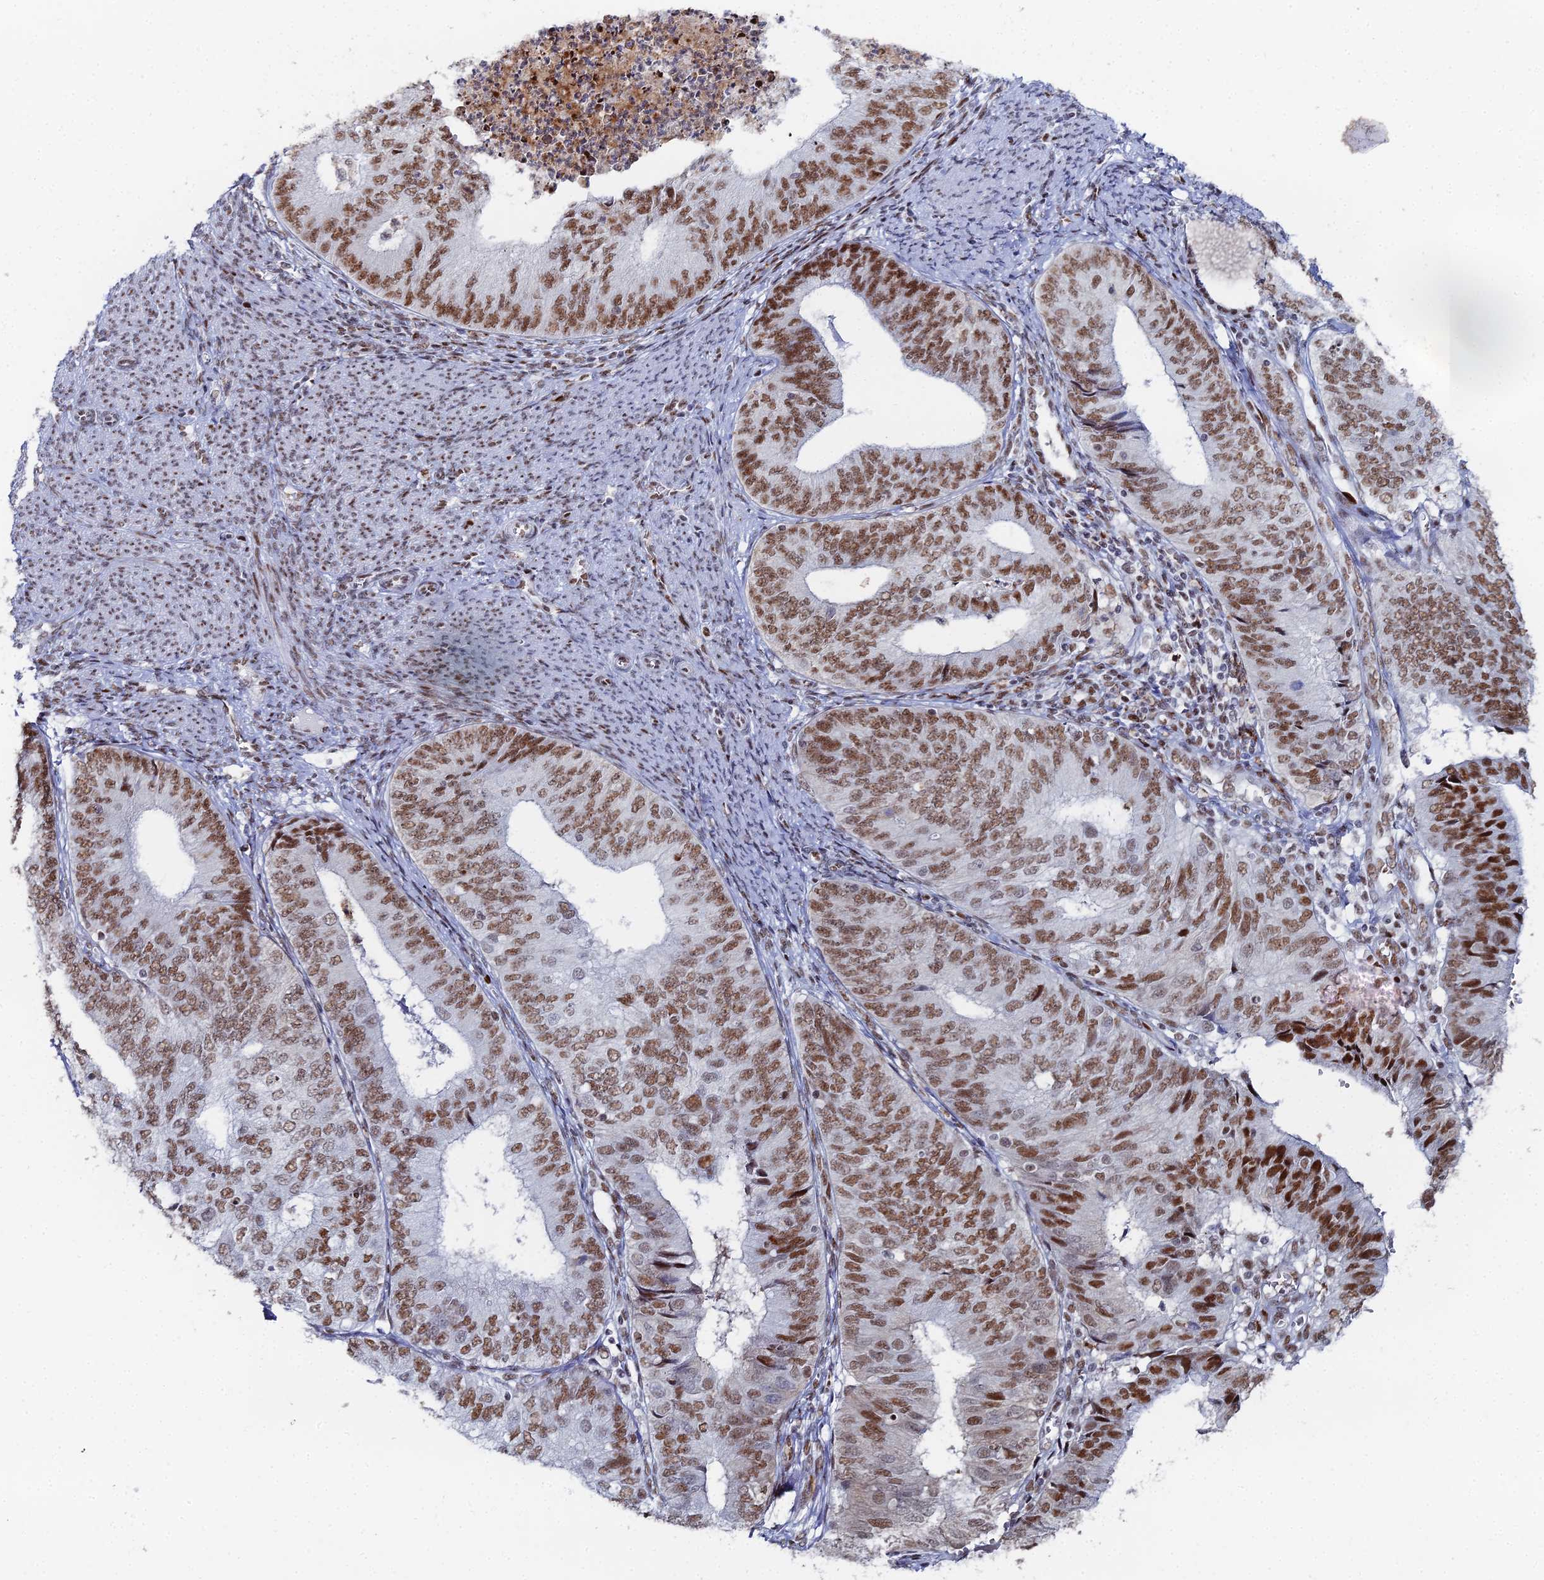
{"staining": {"intensity": "moderate", "quantity": ">75%", "location": "nuclear"}, "tissue": "endometrial cancer", "cell_type": "Tumor cells", "image_type": "cancer", "snomed": [{"axis": "morphology", "description": "Adenocarcinoma, NOS"}, {"axis": "topography", "description": "Endometrium"}], "caption": "IHC micrograph of neoplastic tissue: human adenocarcinoma (endometrial) stained using IHC demonstrates medium levels of moderate protein expression localized specifically in the nuclear of tumor cells, appearing as a nuclear brown color.", "gene": "GSC2", "patient": {"sex": "female", "age": 68}}